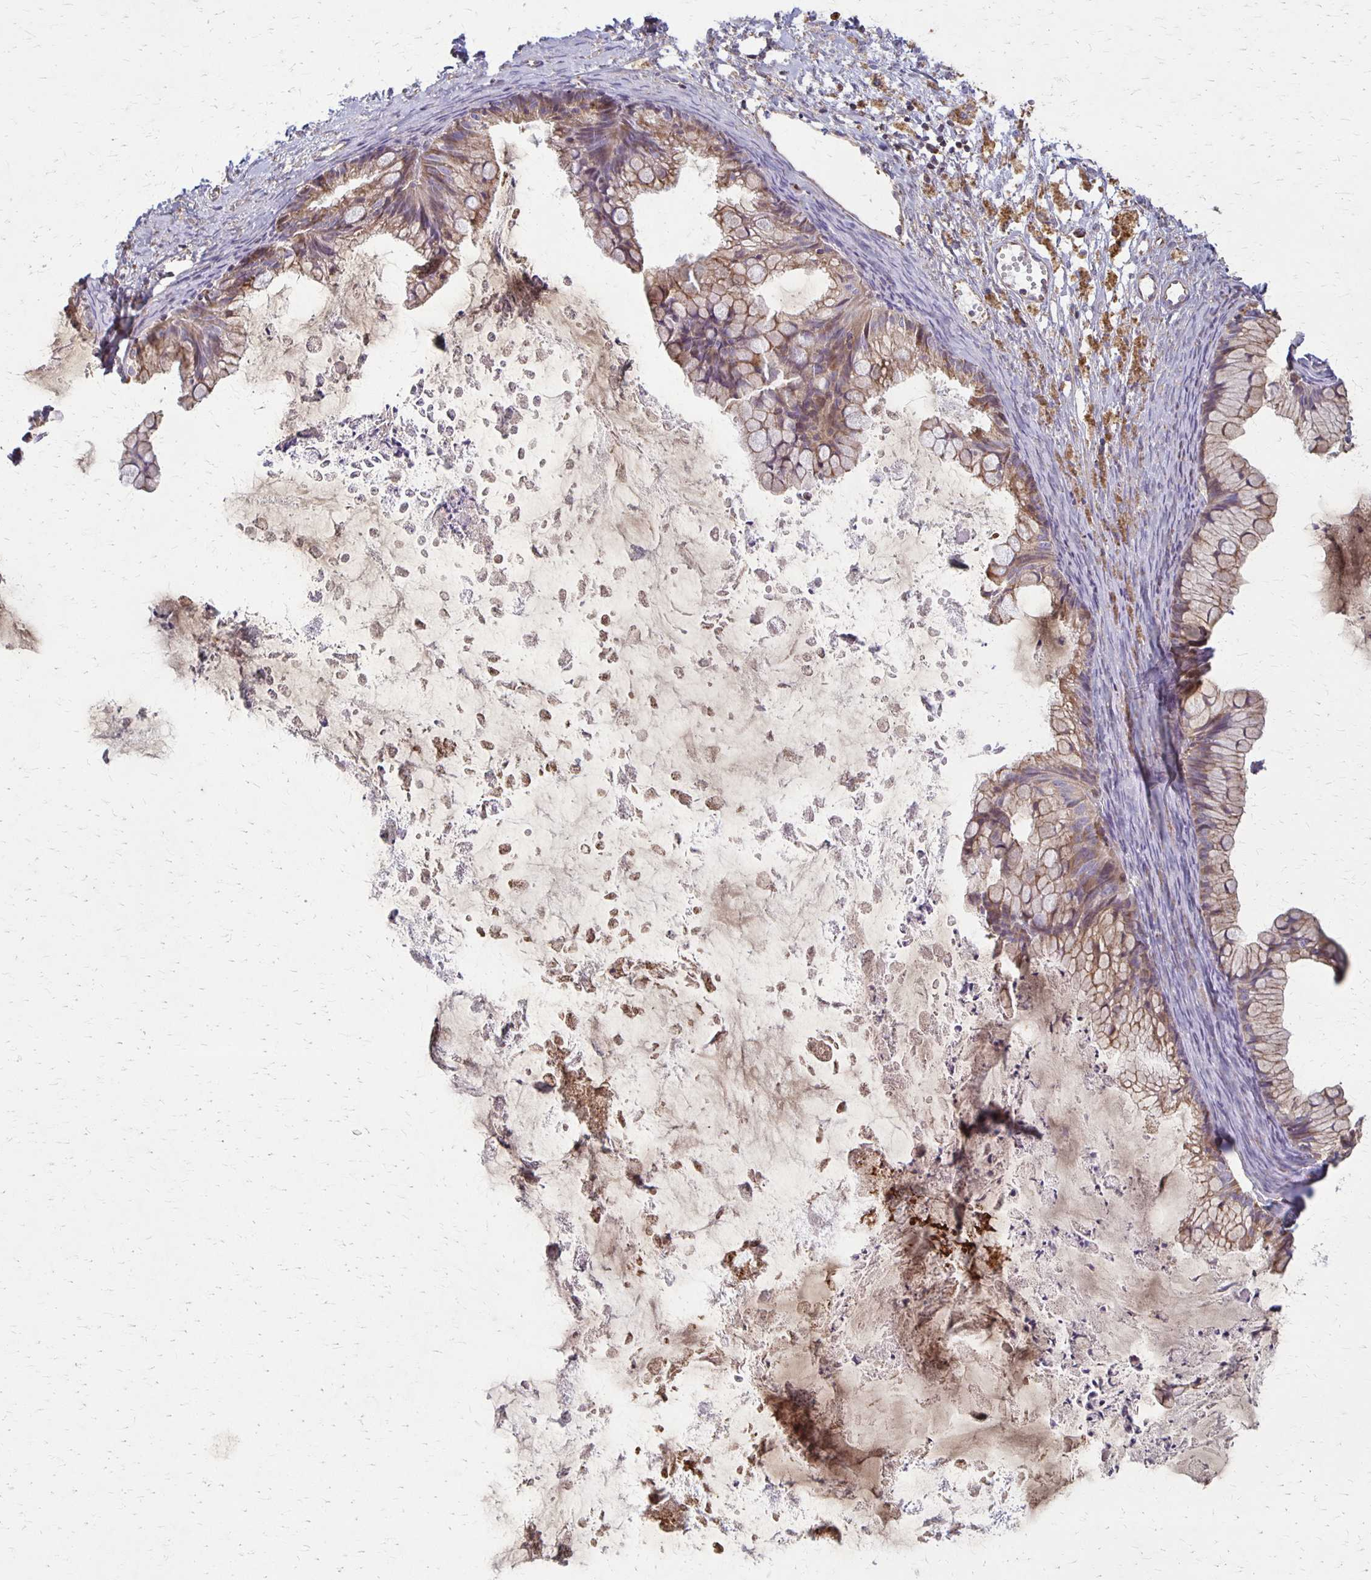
{"staining": {"intensity": "weak", "quantity": "25%-75%", "location": "cytoplasmic/membranous"}, "tissue": "ovarian cancer", "cell_type": "Tumor cells", "image_type": "cancer", "snomed": [{"axis": "morphology", "description": "Cystadenocarcinoma, mucinous, NOS"}, {"axis": "topography", "description": "Ovary"}], "caption": "Mucinous cystadenocarcinoma (ovarian) was stained to show a protein in brown. There is low levels of weak cytoplasmic/membranous staining in approximately 25%-75% of tumor cells.", "gene": "EIF4EBP2", "patient": {"sex": "female", "age": 35}}